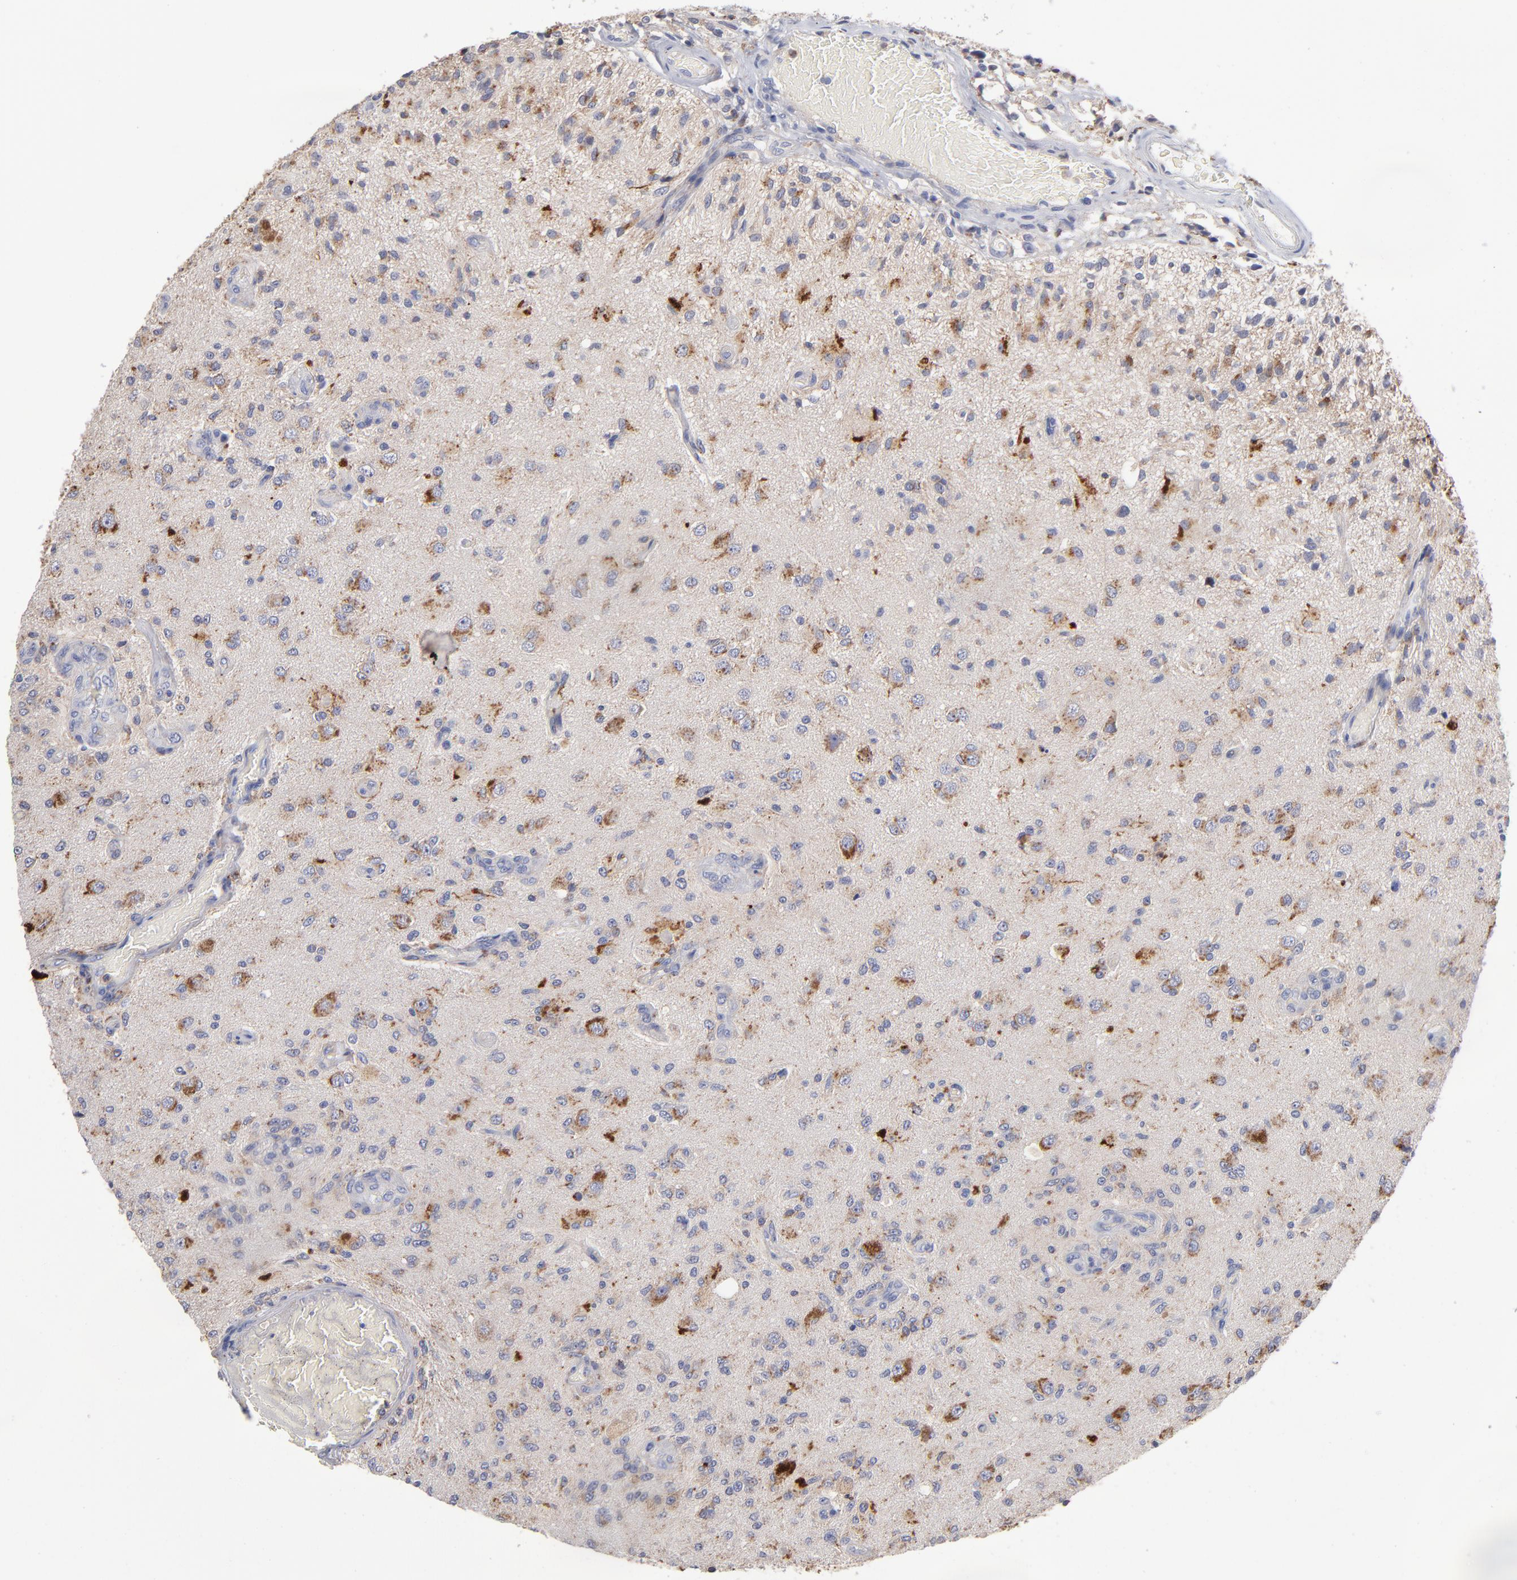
{"staining": {"intensity": "moderate", "quantity": "25%-75%", "location": "cytoplasmic/membranous"}, "tissue": "glioma", "cell_type": "Tumor cells", "image_type": "cancer", "snomed": [{"axis": "morphology", "description": "Normal tissue, NOS"}, {"axis": "morphology", "description": "Glioma, malignant, High grade"}, {"axis": "topography", "description": "Cerebral cortex"}], "caption": "A histopathology image of human glioma stained for a protein shows moderate cytoplasmic/membranous brown staining in tumor cells.", "gene": "RRAGB", "patient": {"sex": "male", "age": 77}}